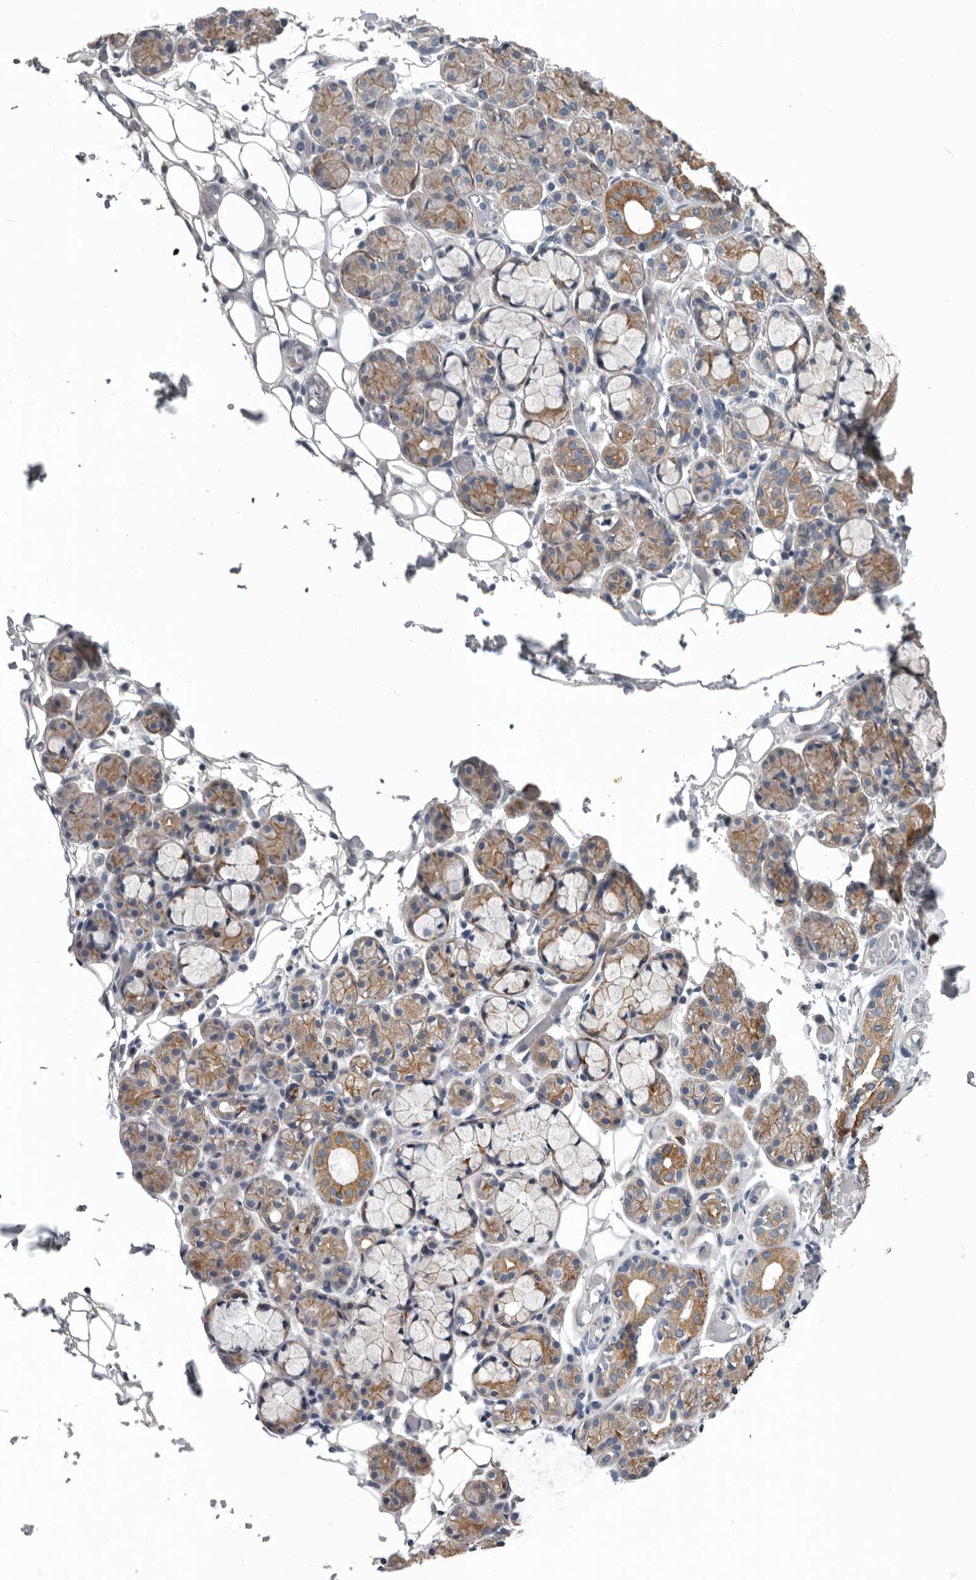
{"staining": {"intensity": "moderate", "quantity": "25%-75%", "location": "cytoplasmic/membranous"}, "tissue": "salivary gland", "cell_type": "Glandular cells", "image_type": "normal", "snomed": [{"axis": "morphology", "description": "Normal tissue, NOS"}, {"axis": "topography", "description": "Salivary gland"}], "caption": "Immunohistochemistry of normal salivary gland demonstrates medium levels of moderate cytoplasmic/membranous staining in approximately 25%-75% of glandular cells.", "gene": "DPY19L4", "patient": {"sex": "male", "age": 63}}